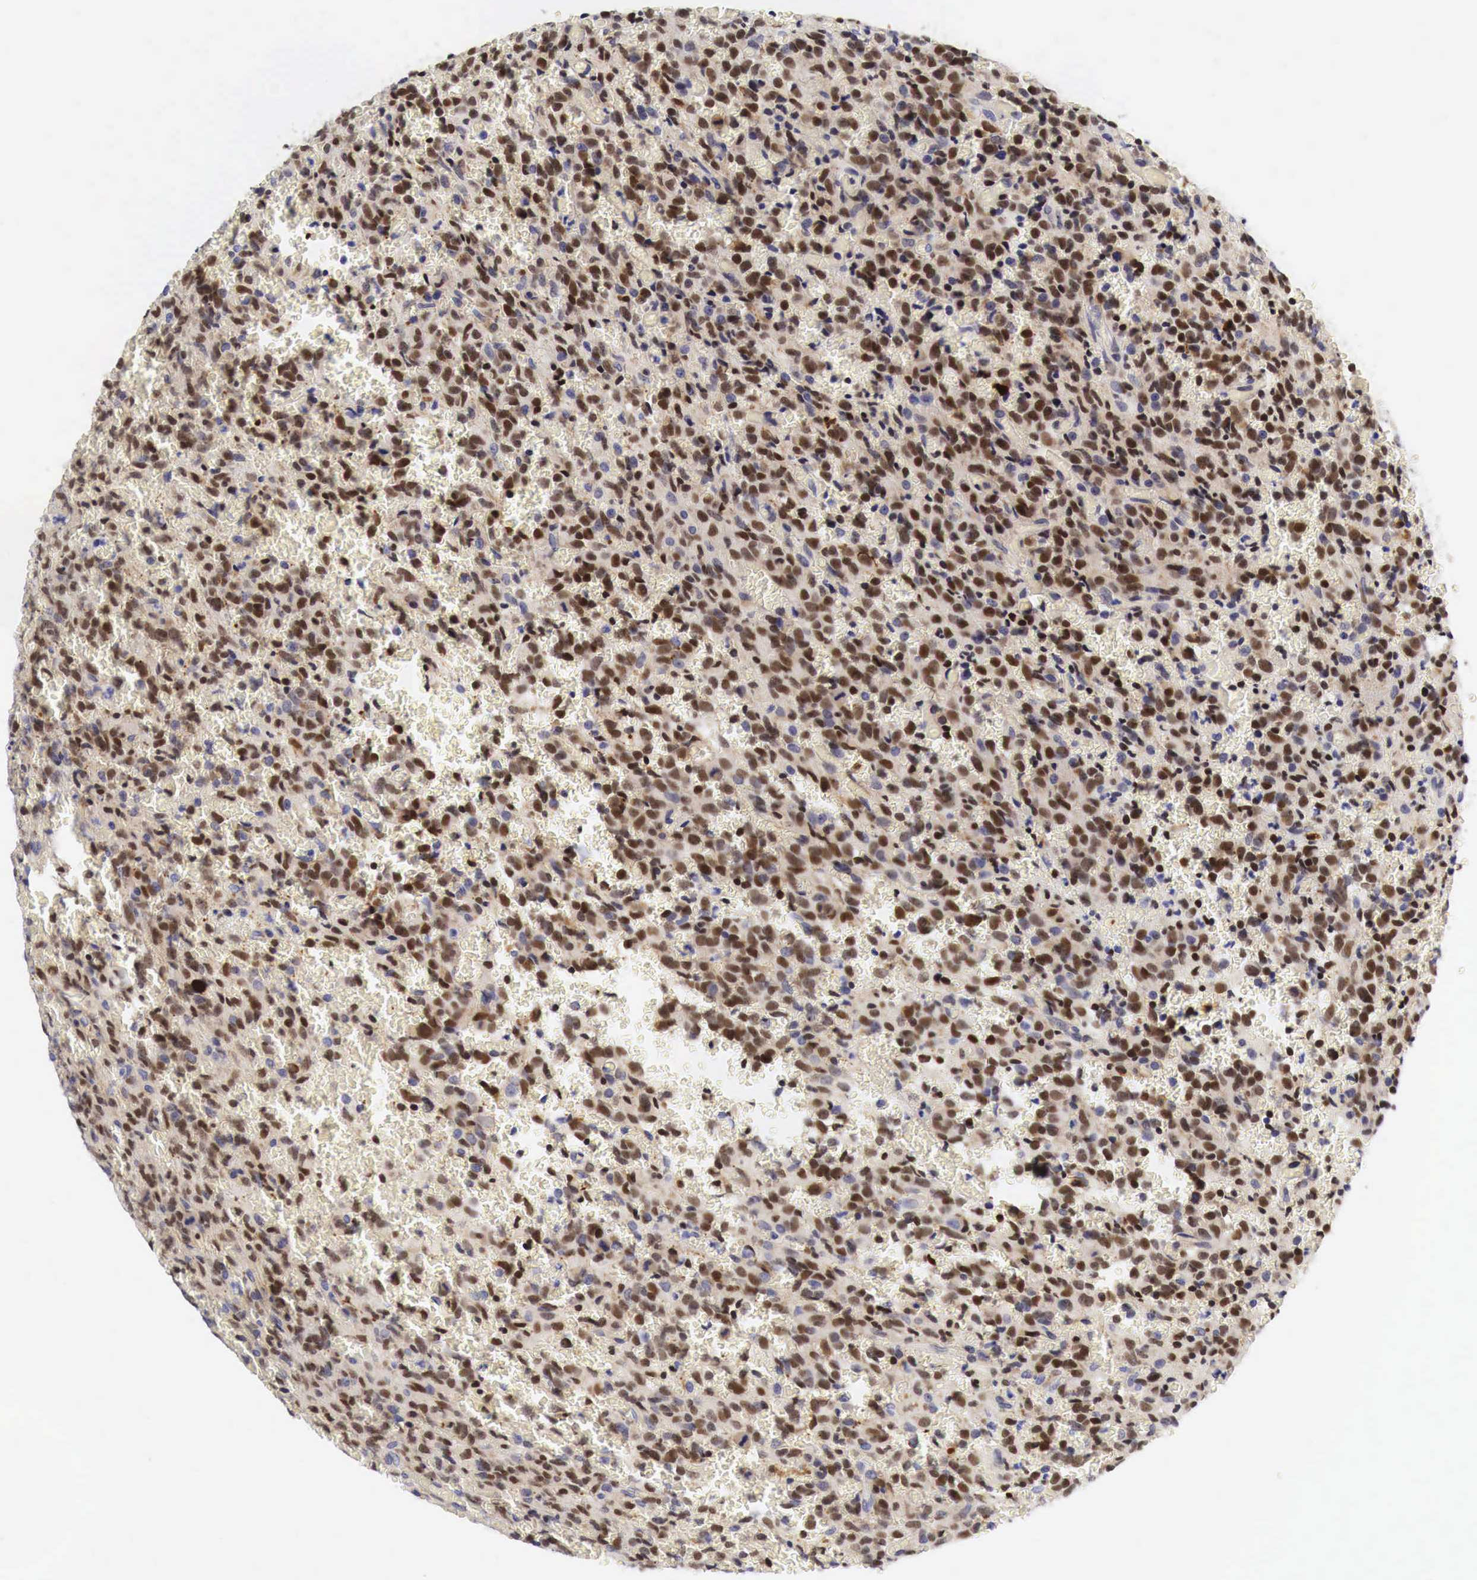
{"staining": {"intensity": "moderate", "quantity": "25%-75%", "location": "nuclear"}, "tissue": "glioma", "cell_type": "Tumor cells", "image_type": "cancer", "snomed": [{"axis": "morphology", "description": "Glioma, malignant, High grade"}, {"axis": "topography", "description": "Brain"}], "caption": "The micrograph demonstrates immunohistochemical staining of high-grade glioma (malignant). There is moderate nuclear positivity is seen in approximately 25%-75% of tumor cells.", "gene": "CASP3", "patient": {"sex": "male", "age": 56}}